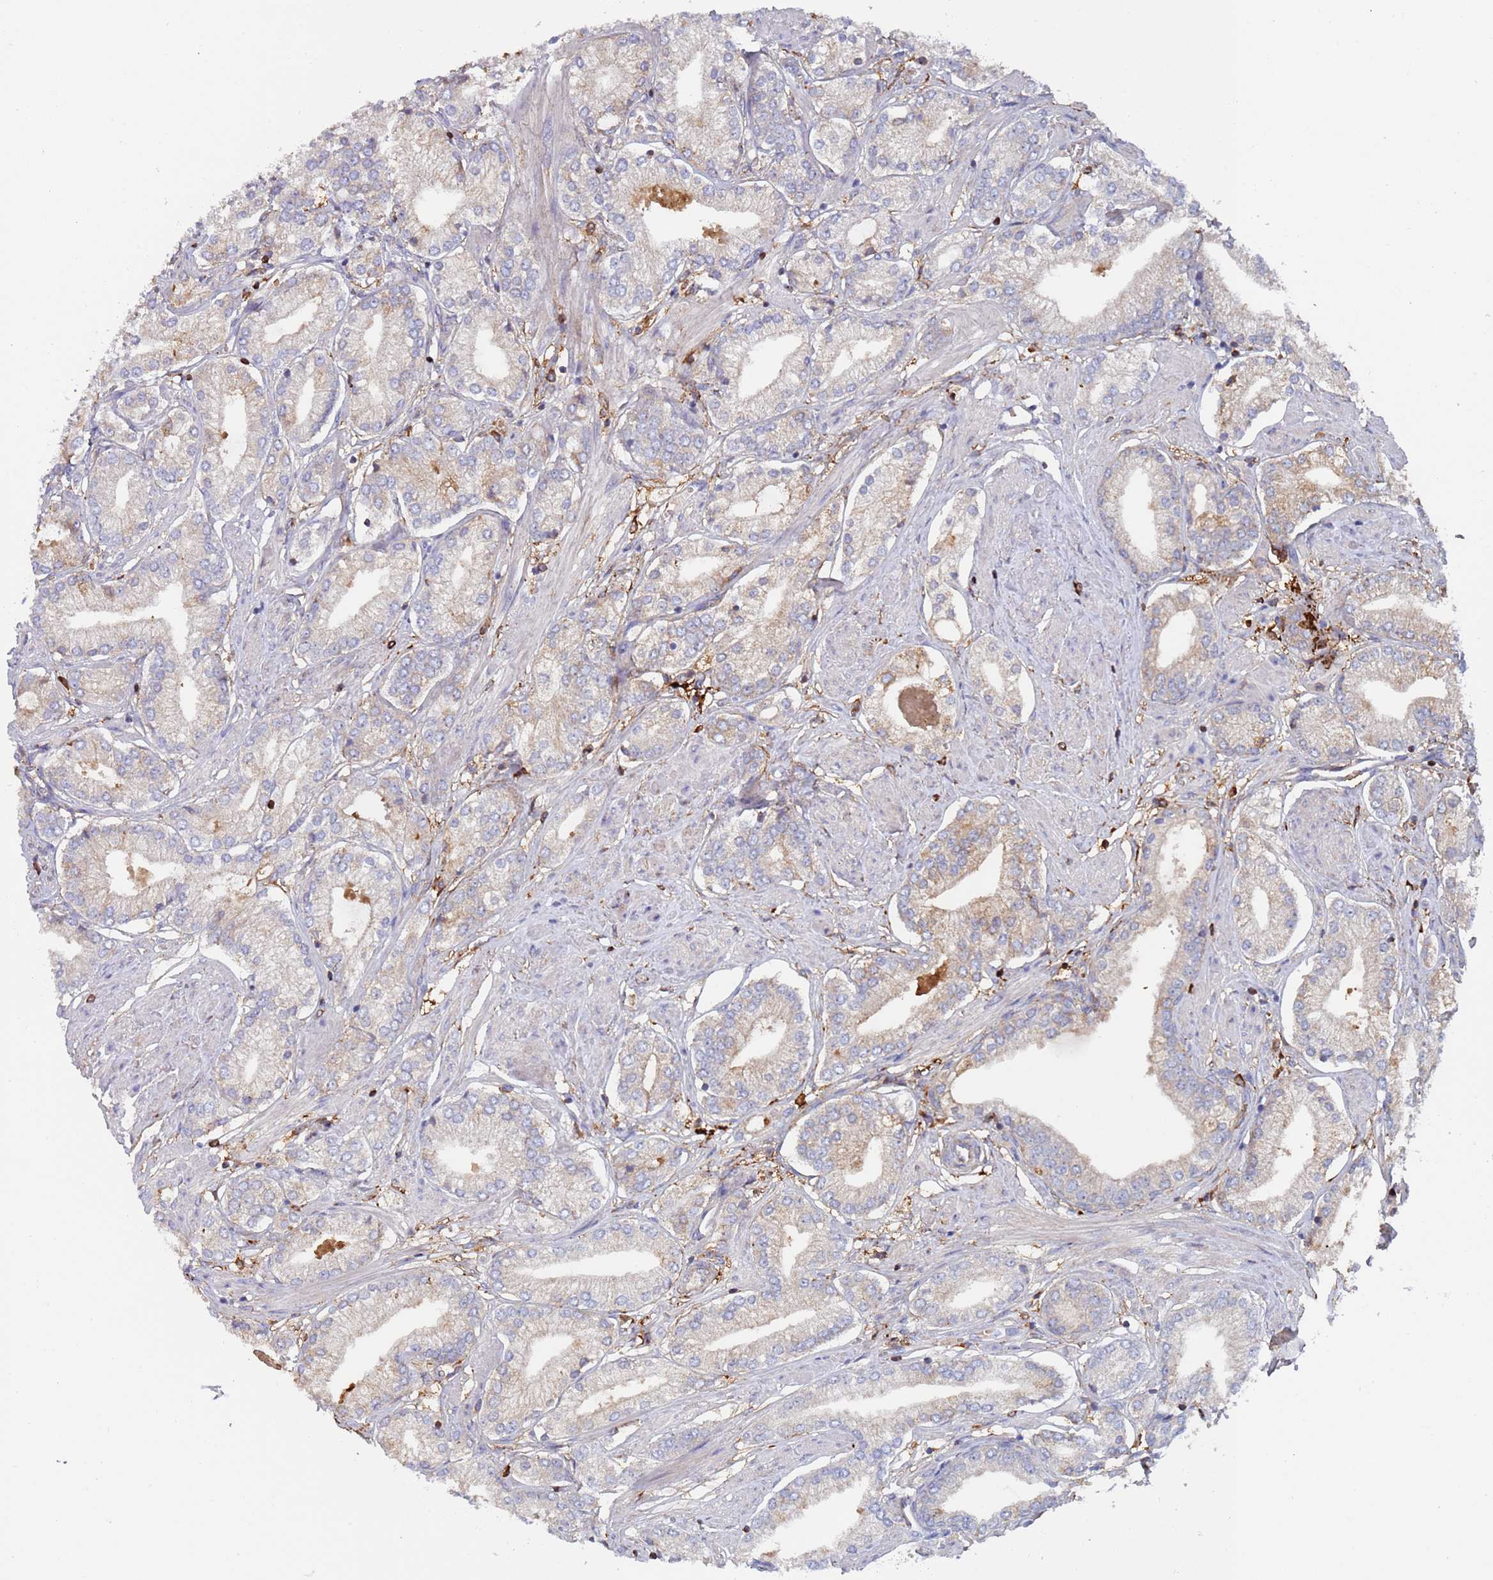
{"staining": {"intensity": "weak", "quantity": "<25%", "location": "cytoplasmic/membranous"}, "tissue": "prostate cancer", "cell_type": "Tumor cells", "image_type": "cancer", "snomed": [{"axis": "morphology", "description": "Adenocarcinoma, High grade"}, {"axis": "topography", "description": "Prostate and seminal vesicle, NOS"}], "caption": "This is an immunohistochemistry (IHC) histopathology image of human prostate high-grade adenocarcinoma. There is no positivity in tumor cells.", "gene": "MALRD1", "patient": {"sex": "male", "age": 64}}